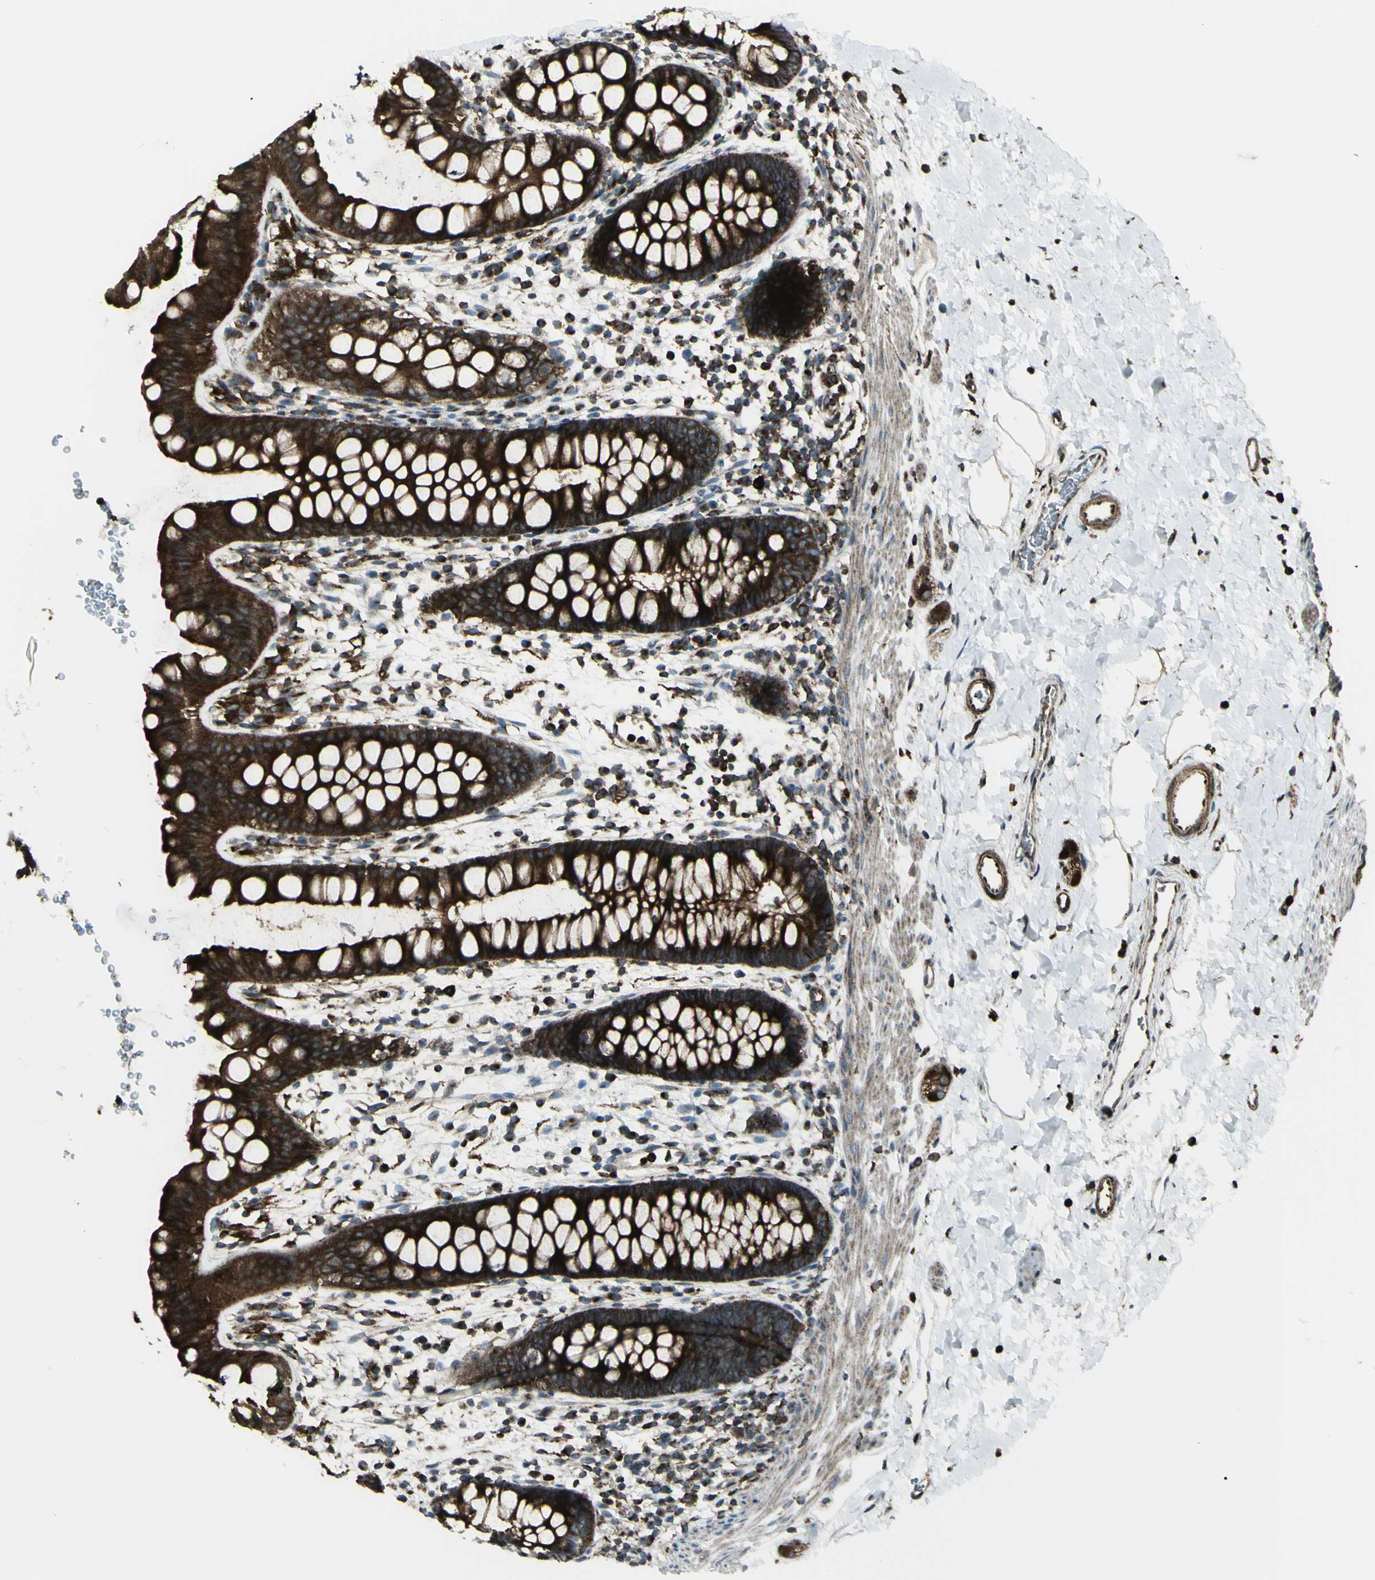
{"staining": {"intensity": "strong", "quantity": ">75%", "location": "cytoplasmic/membranous"}, "tissue": "rectum", "cell_type": "Glandular cells", "image_type": "normal", "snomed": [{"axis": "morphology", "description": "Normal tissue, NOS"}, {"axis": "topography", "description": "Rectum"}], "caption": "This photomicrograph exhibits benign rectum stained with immunohistochemistry to label a protein in brown. The cytoplasmic/membranous of glandular cells show strong positivity for the protein. Nuclei are counter-stained blue.", "gene": "NAPA", "patient": {"sex": "female", "age": 24}}